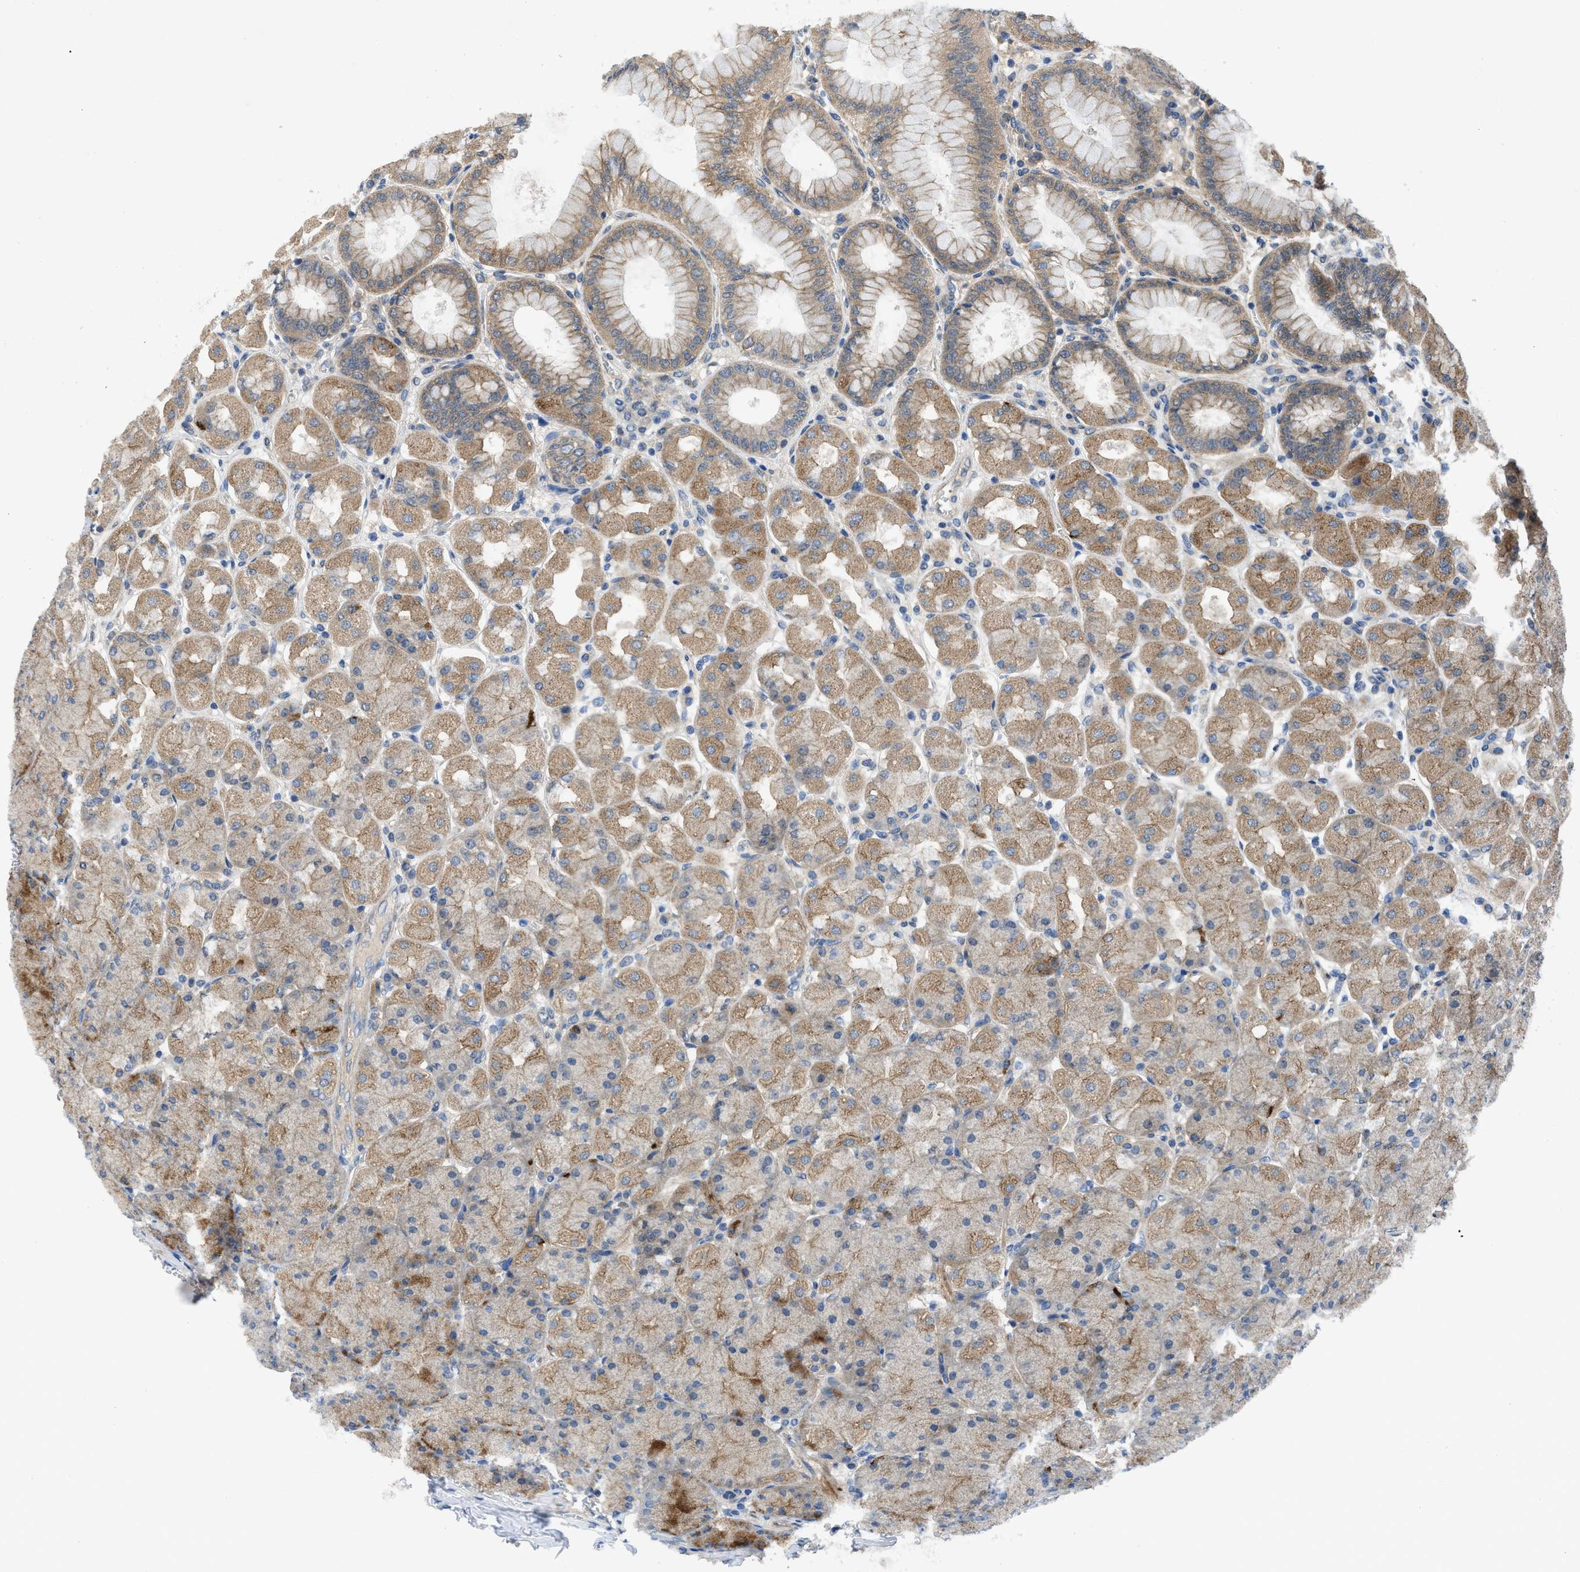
{"staining": {"intensity": "moderate", "quantity": "25%-75%", "location": "cytoplasmic/membranous"}, "tissue": "stomach", "cell_type": "Glandular cells", "image_type": "normal", "snomed": [{"axis": "morphology", "description": "Normal tissue, NOS"}, {"axis": "topography", "description": "Stomach, upper"}], "caption": "Protein staining by IHC exhibits moderate cytoplasmic/membranous staining in about 25%-75% of glandular cells in benign stomach. (Brightfield microscopy of DAB IHC at high magnification).", "gene": "PANX1", "patient": {"sex": "female", "age": 56}}